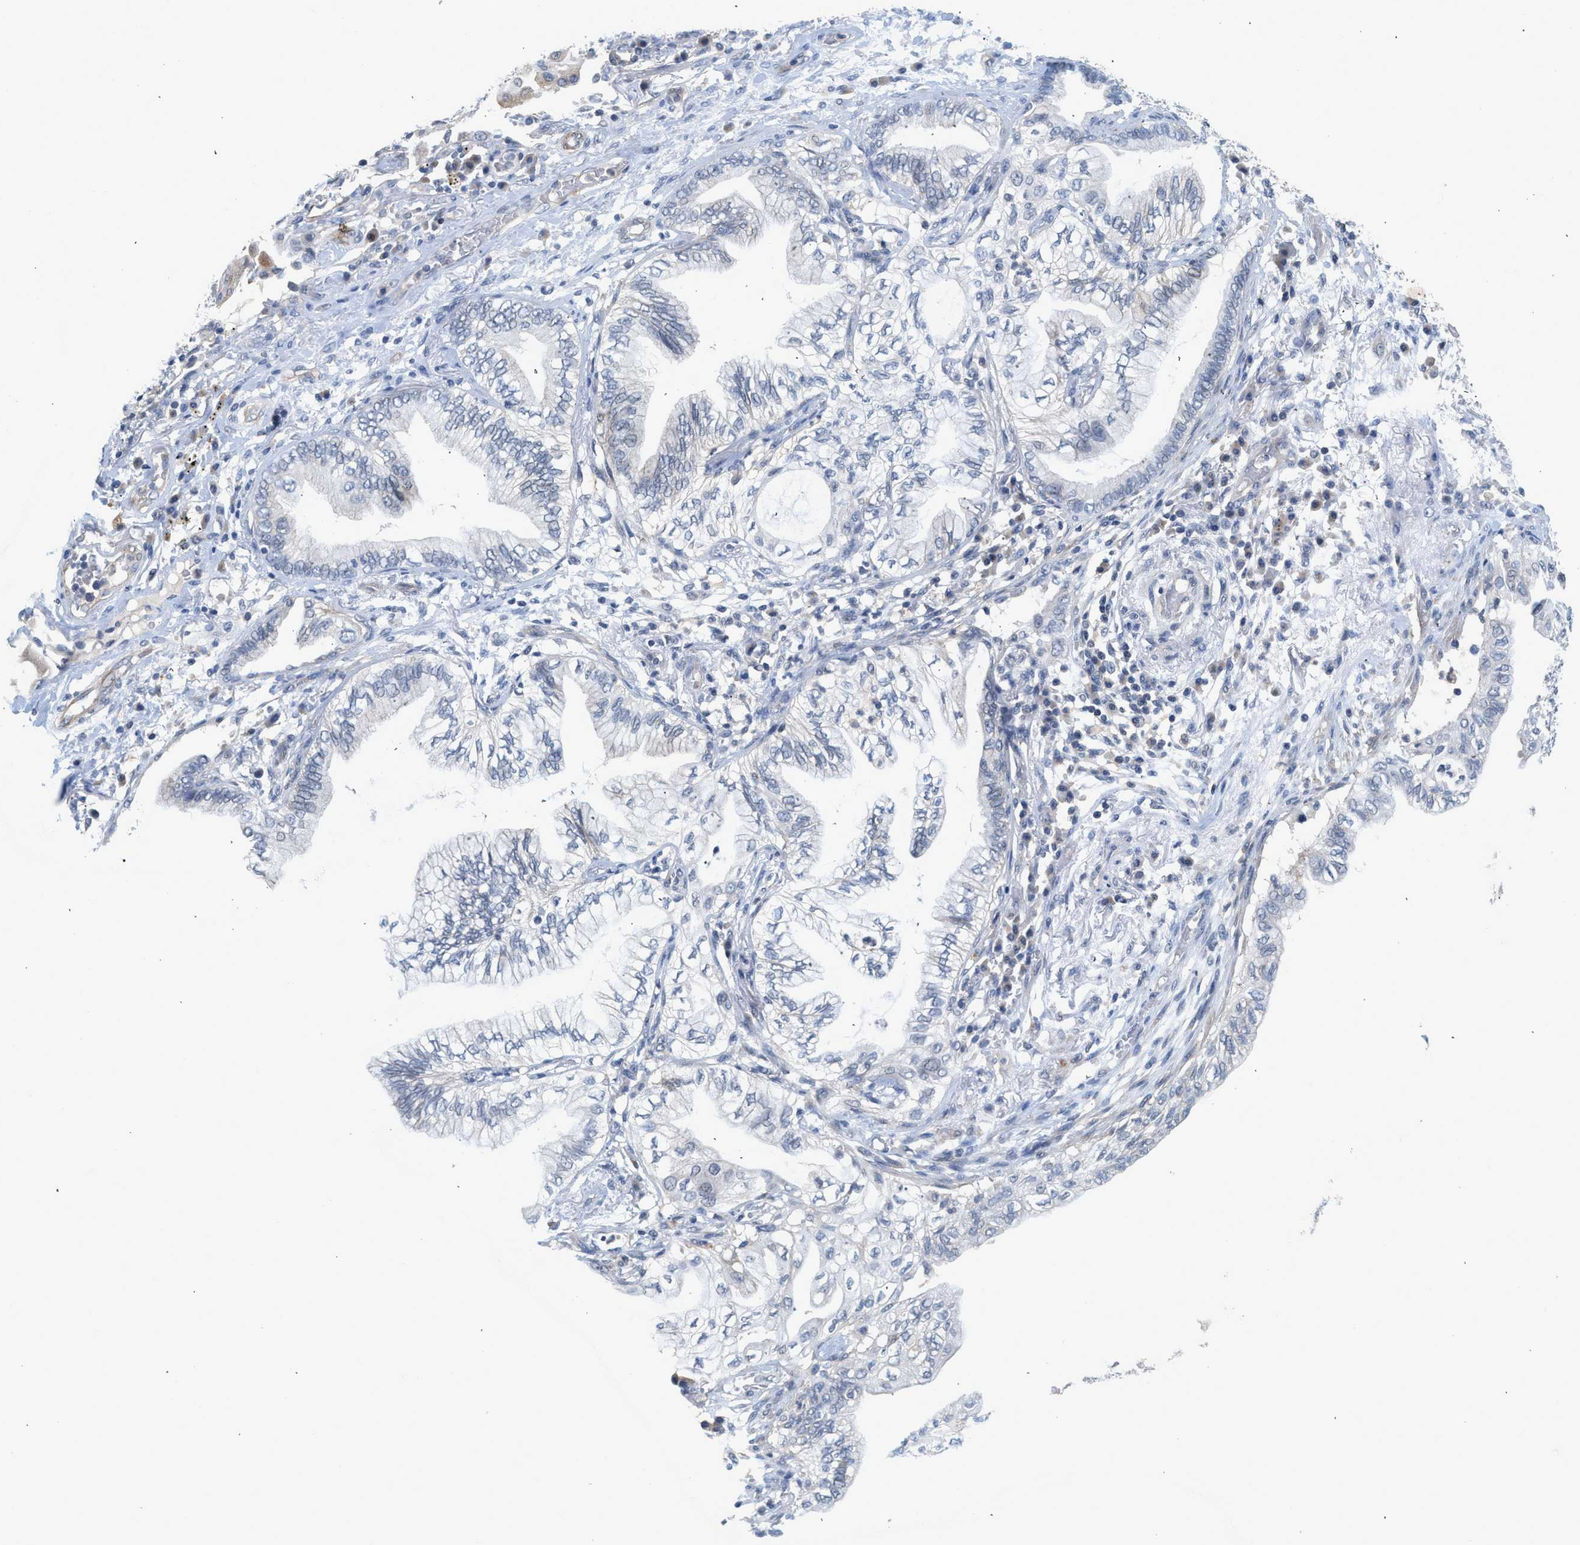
{"staining": {"intensity": "negative", "quantity": "none", "location": "none"}, "tissue": "lung cancer", "cell_type": "Tumor cells", "image_type": "cancer", "snomed": [{"axis": "morphology", "description": "Normal tissue, NOS"}, {"axis": "morphology", "description": "Adenocarcinoma, NOS"}, {"axis": "topography", "description": "Bronchus"}, {"axis": "topography", "description": "Lung"}], "caption": "This is an IHC histopathology image of lung adenocarcinoma. There is no expression in tumor cells.", "gene": "CSF3R", "patient": {"sex": "female", "age": 70}}